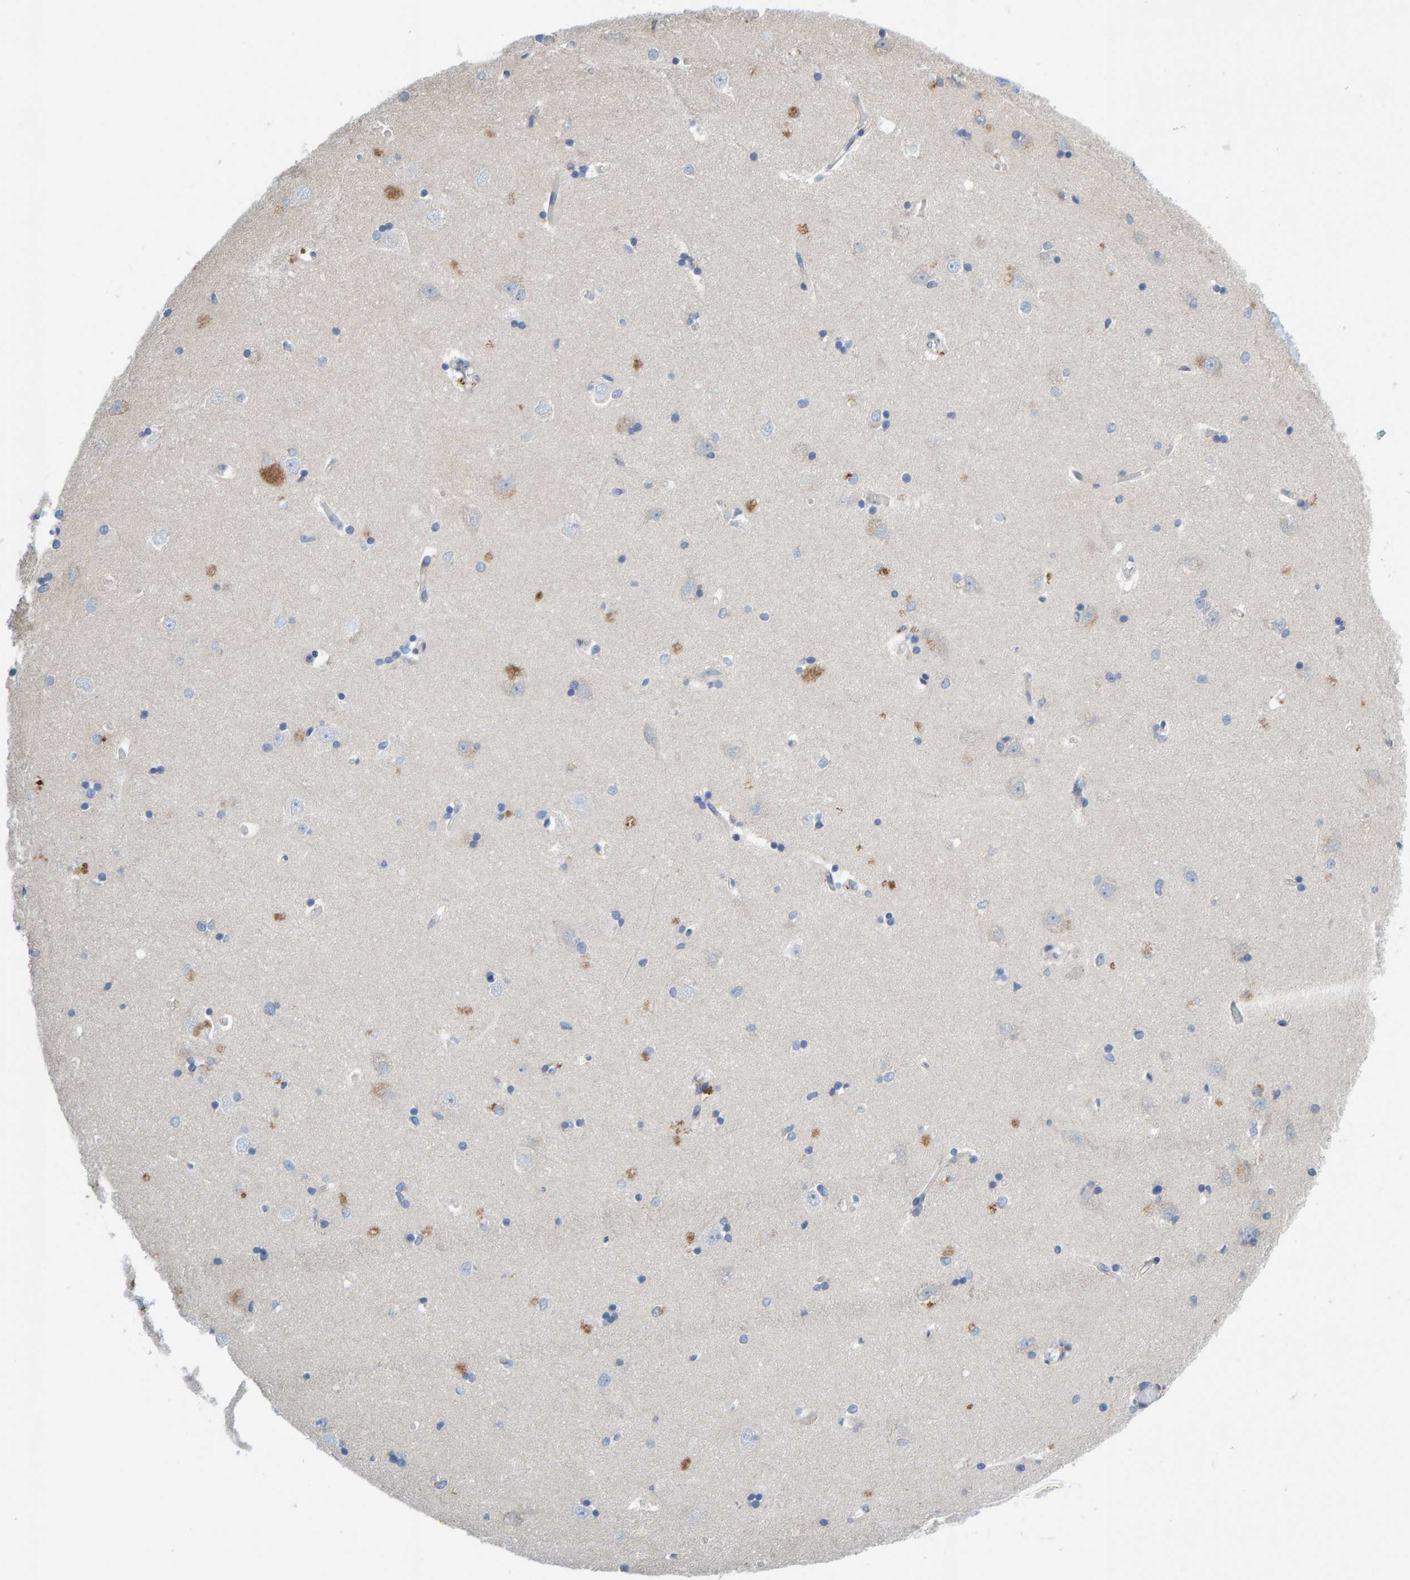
{"staining": {"intensity": "weak", "quantity": "<25%", "location": "cytoplasmic/membranous"}, "tissue": "hippocampus", "cell_type": "Glial cells", "image_type": "normal", "snomed": [{"axis": "morphology", "description": "Normal tissue, NOS"}, {"axis": "topography", "description": "Hippocampus"}], "caption": "Immunohistochemistry (IHC) histopathology image of normal hippocampus stained for a protein (brown), which displays no positivity in glial cells. (DAB immunohistochemistry visualized using brightfield microscopy, high magnification).", "gene": "PRKD2", "patient": {"sex": "male", "age": 45}}